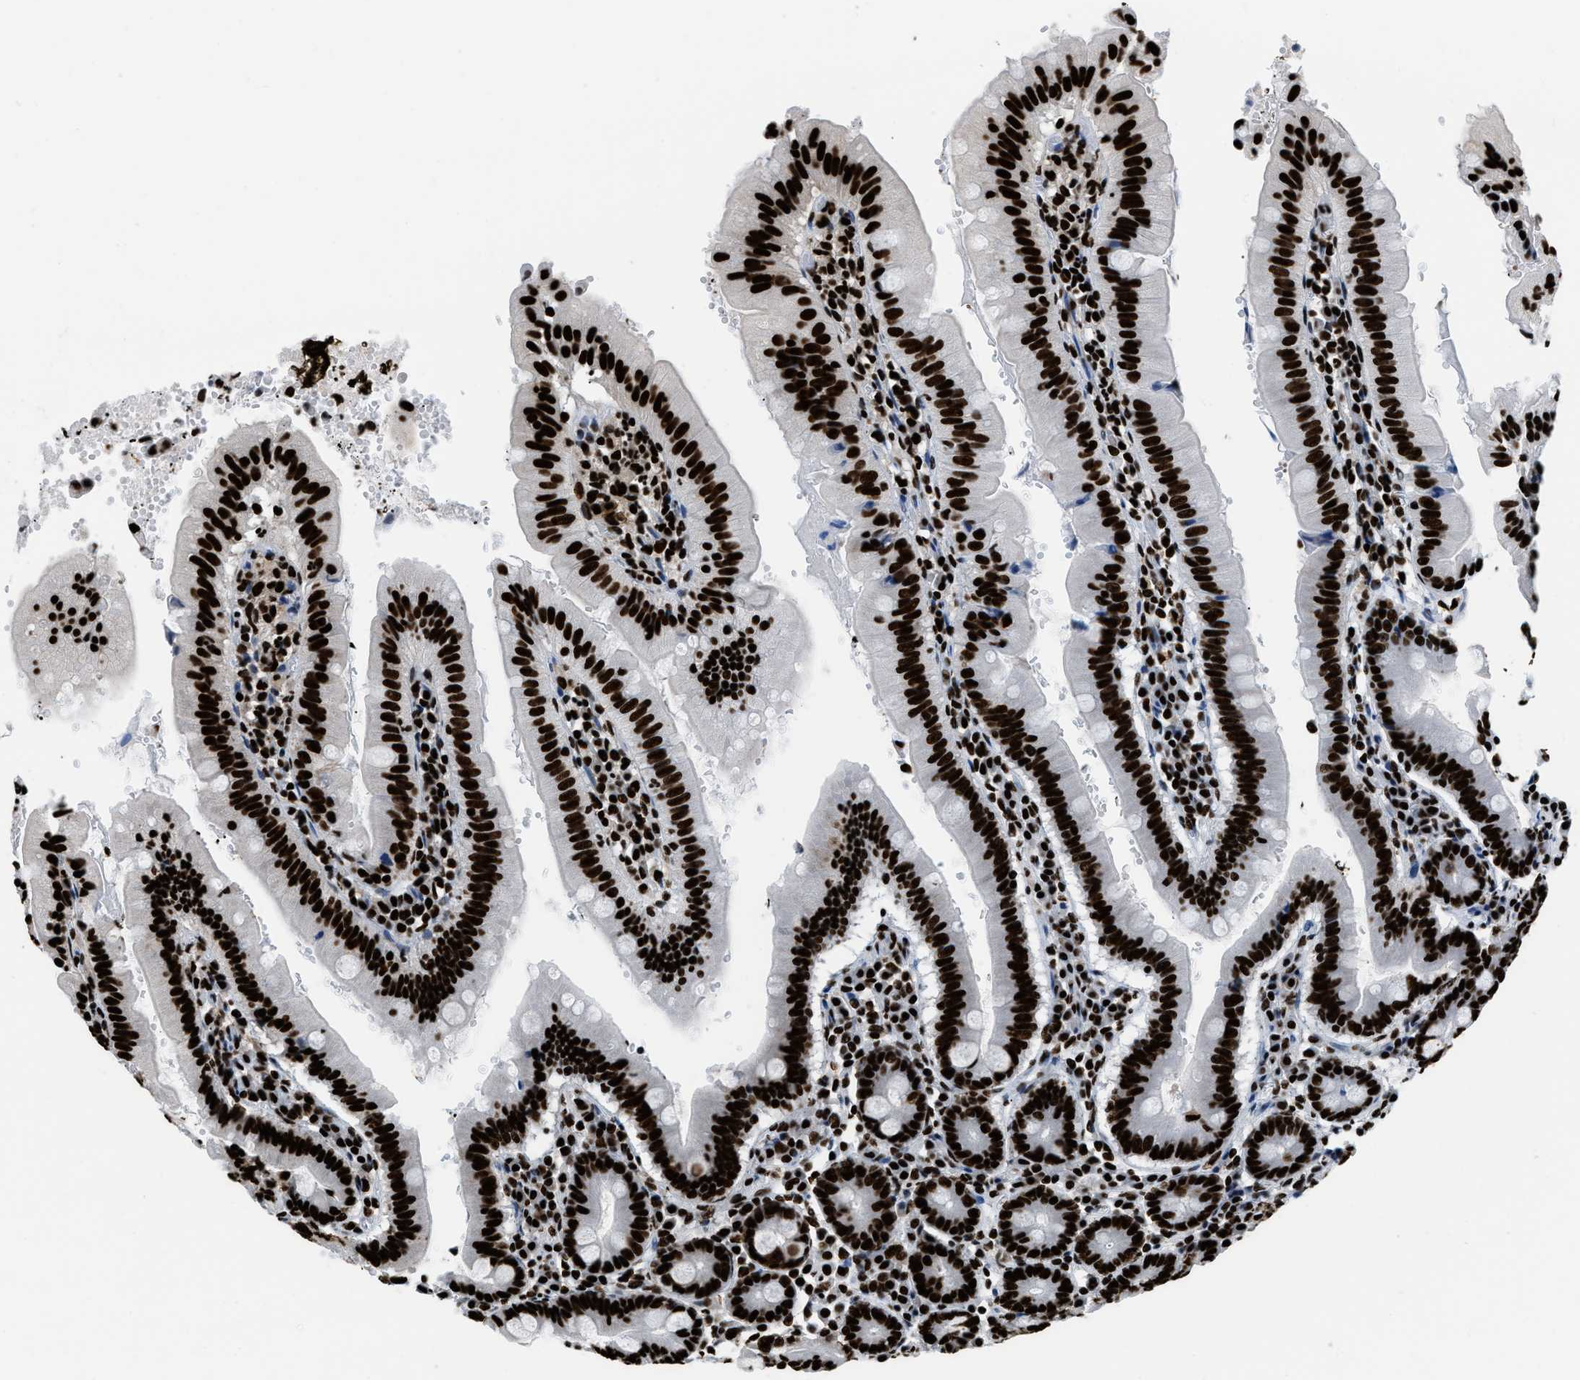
{"staining": {"intensity": "strong", "quantity": ">75%", "location": "nuclear"}, "tissue": "small intestine", "cell_type": "Glandular cells", "image_type": "normal", "snomed": [{"axis": "morphology", "description": "Normal tissue, NOS"}, {"axis": "topography", "description": "Small intestine"}], "caption": "An immunohistochemistry photomicrograph of unremarkable tissue is shown. Protein staining in brown labels strong nuclear positivity in small intestine within glandular cells. (IHC, brightfield microscopy, high magnification).", "gene": "HNRNPM", "patient": {"sex": "male", "age": 71}}